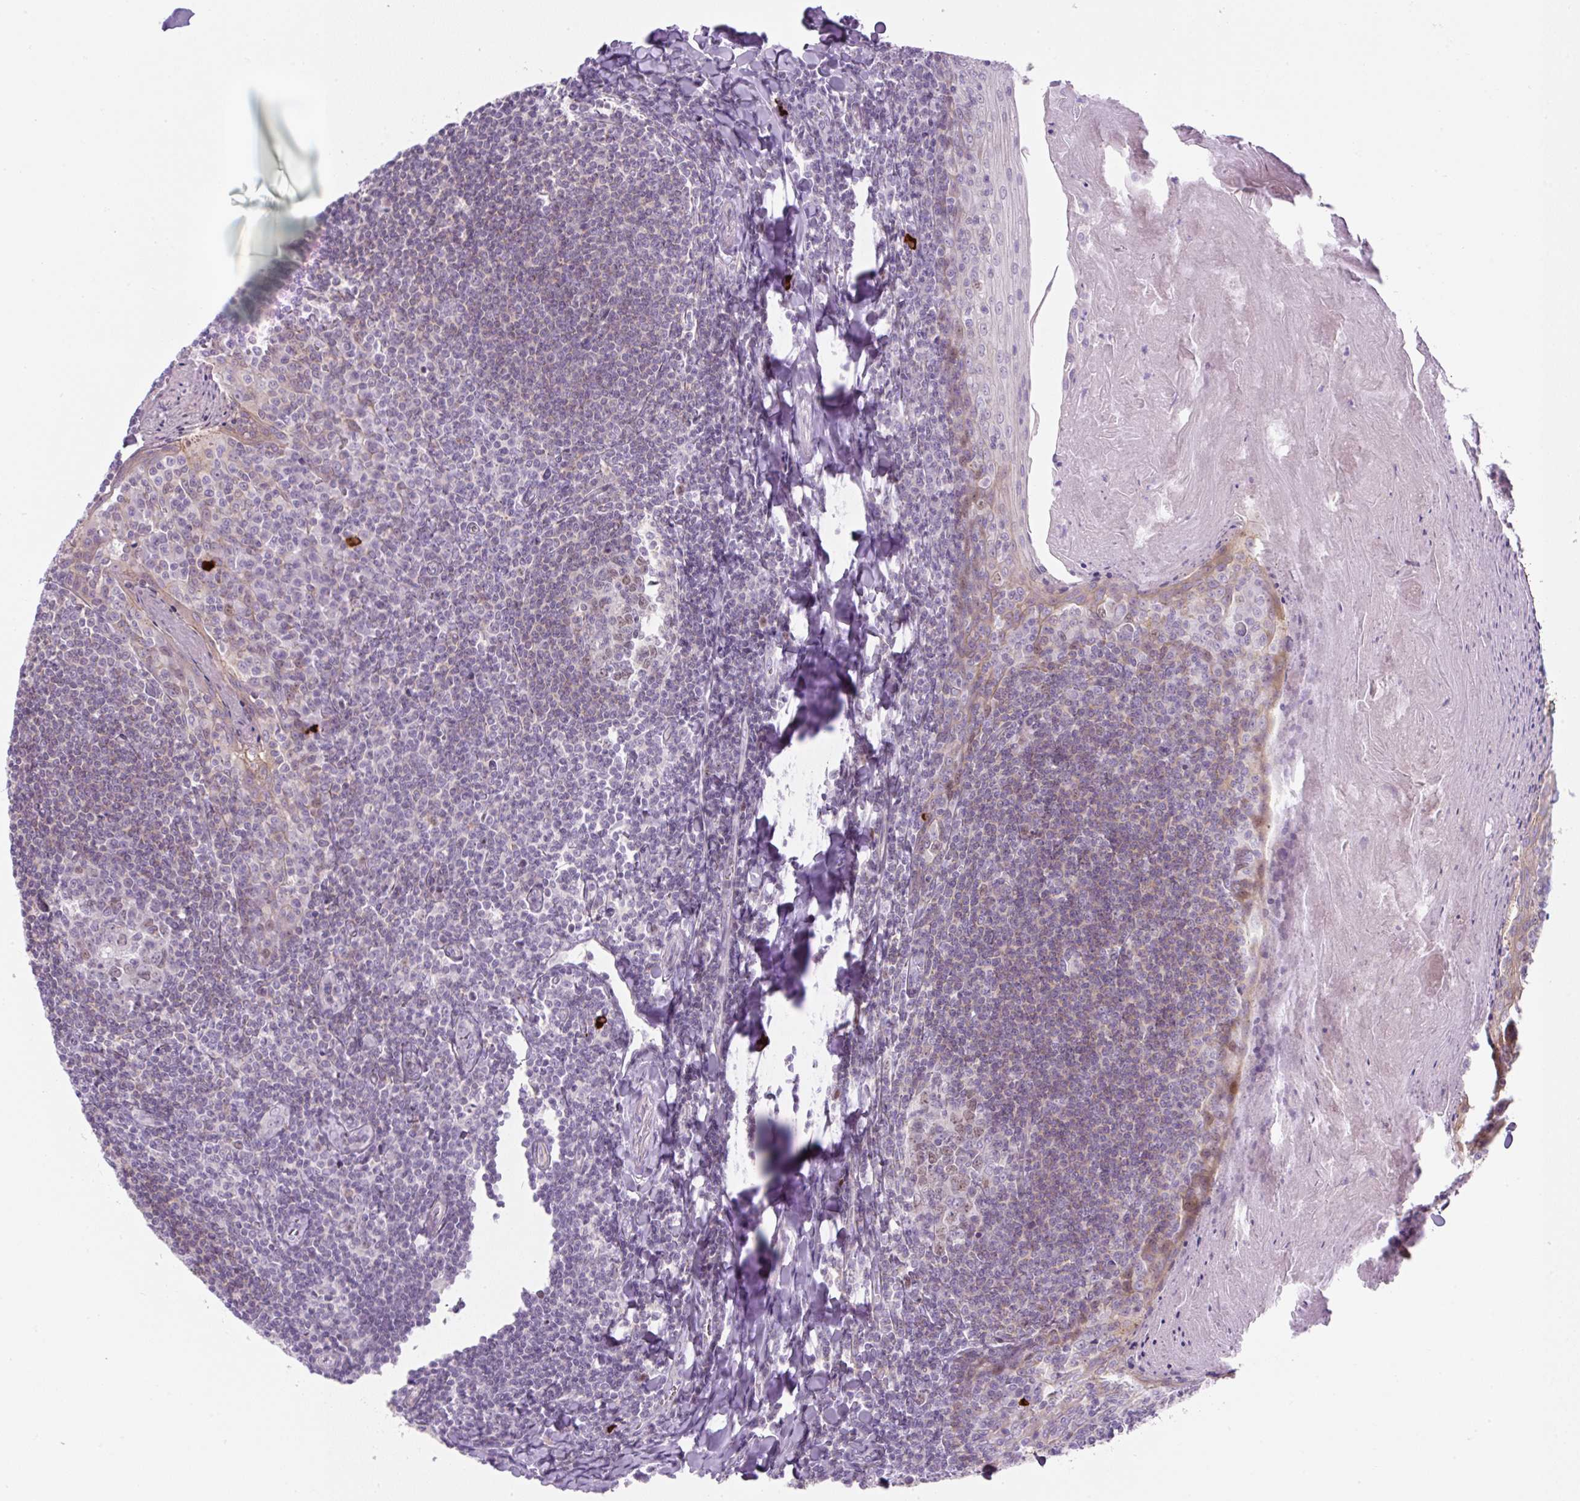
{"staining": {"intensity": "weak", "quantity": "25%-75%", "location": "nuclear"}, "tissue": "tonsil", "cell_type": "Germinal center cells", "image_type": "normal", "snomed": [{"axis": "morphology", "description": "Normal tissue, NOS"}, {"axis": "topography", "description": "Tonsil"}], "caption": "Protein staining of unremarkable tonsil displays weak nuclear expression in approximately 25%-75% of germinal center cells.", "gene": "ADAMTS19", "patient": {"sex": "male", "age": 27}}